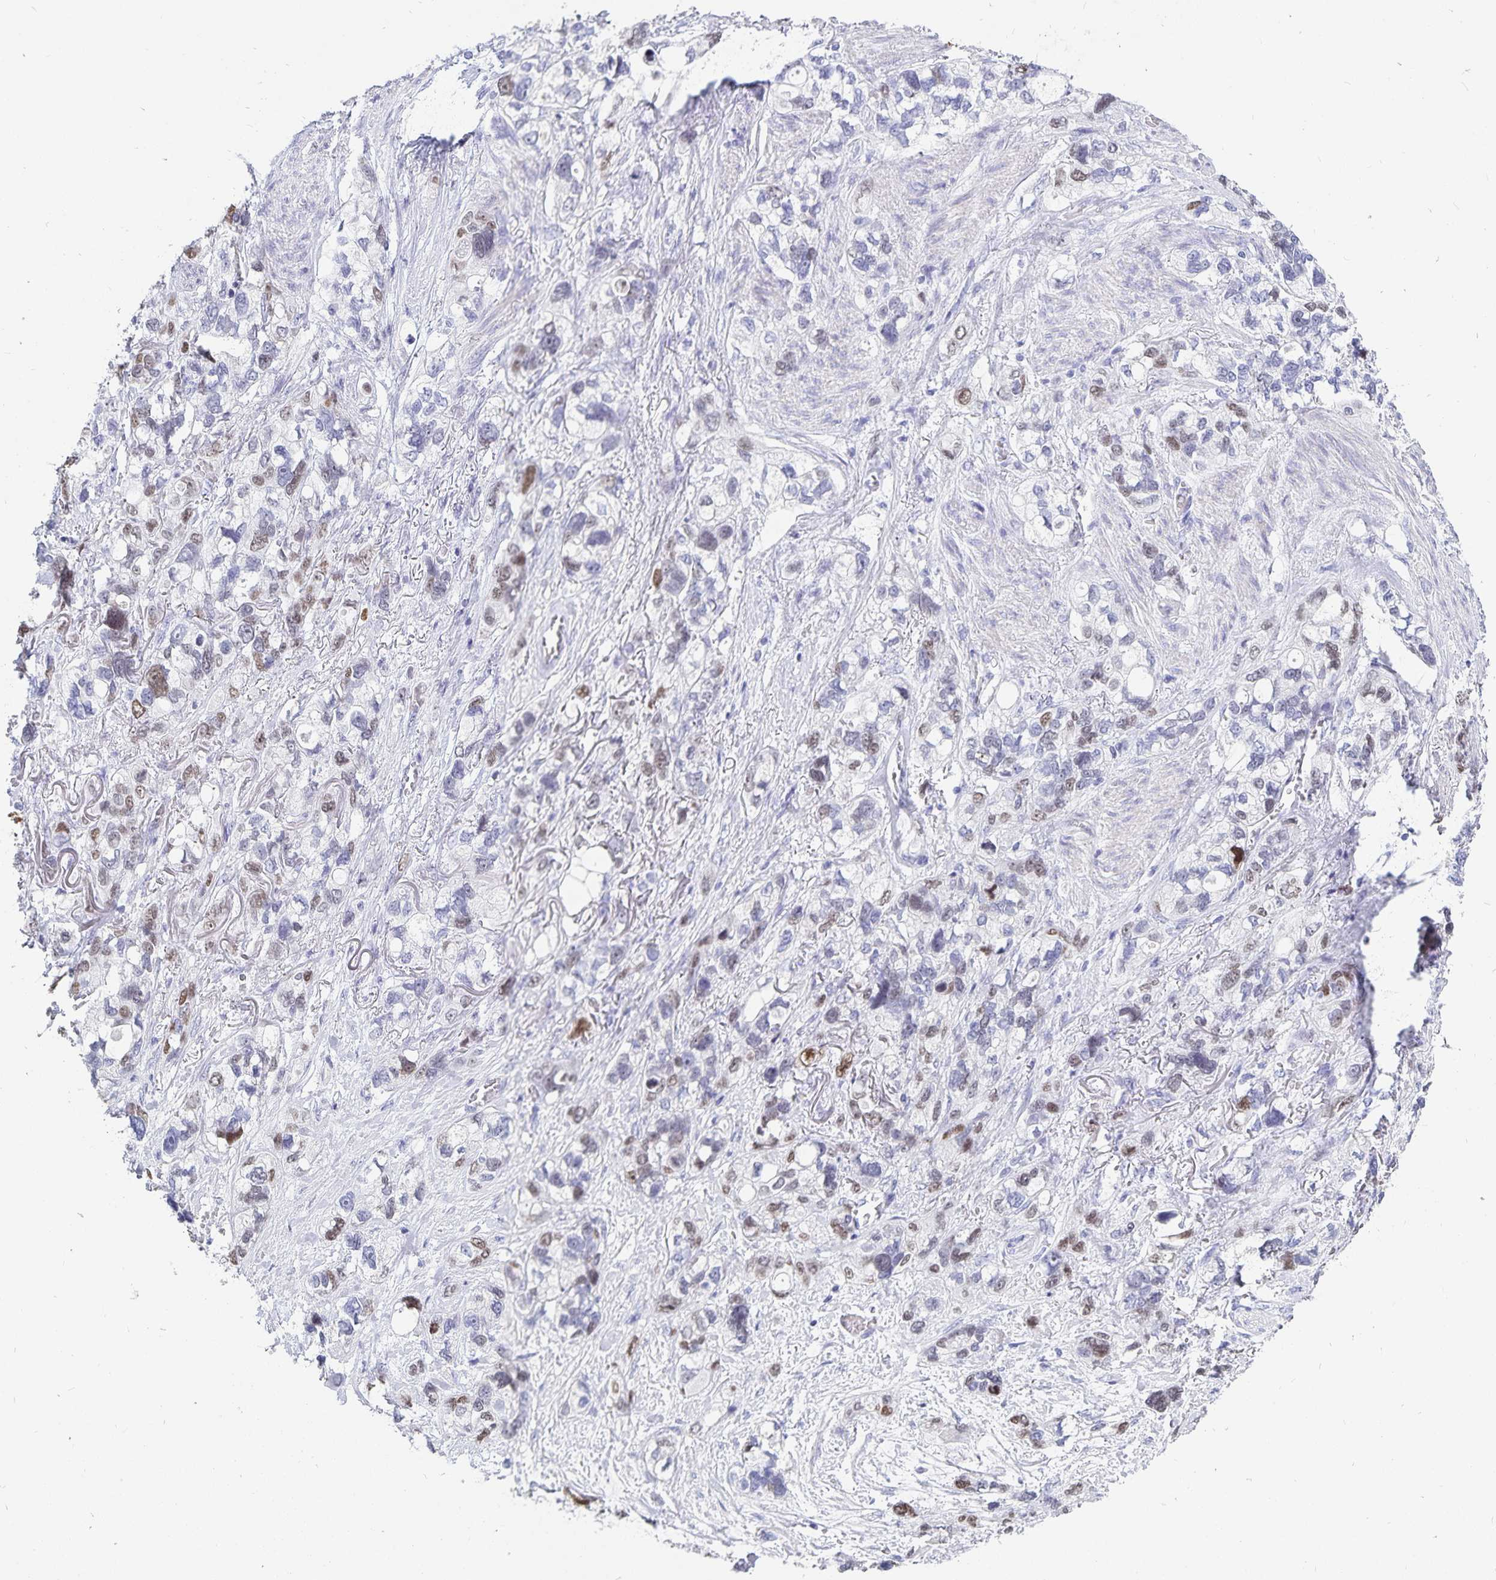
{"staining": {"intensity": "weak", "quantity": "<25%", "location": "nuclear"}, "tissue": "stomach cancer", "cell_type": "Tumor cells", "image_type": "cancer", "snomed": [{"axis": "morphology", "description": "Adenocarcinoma, NOS"}, {"axis": "topography", "description": "Stomach, upper"}], "caption": "Immunohistochemical staining of human stomach adenocarcinoma reveals no significant positivity in tumor cells.", "gene": "HMGB3", "patient": {"sex": "female", "age": 81}}